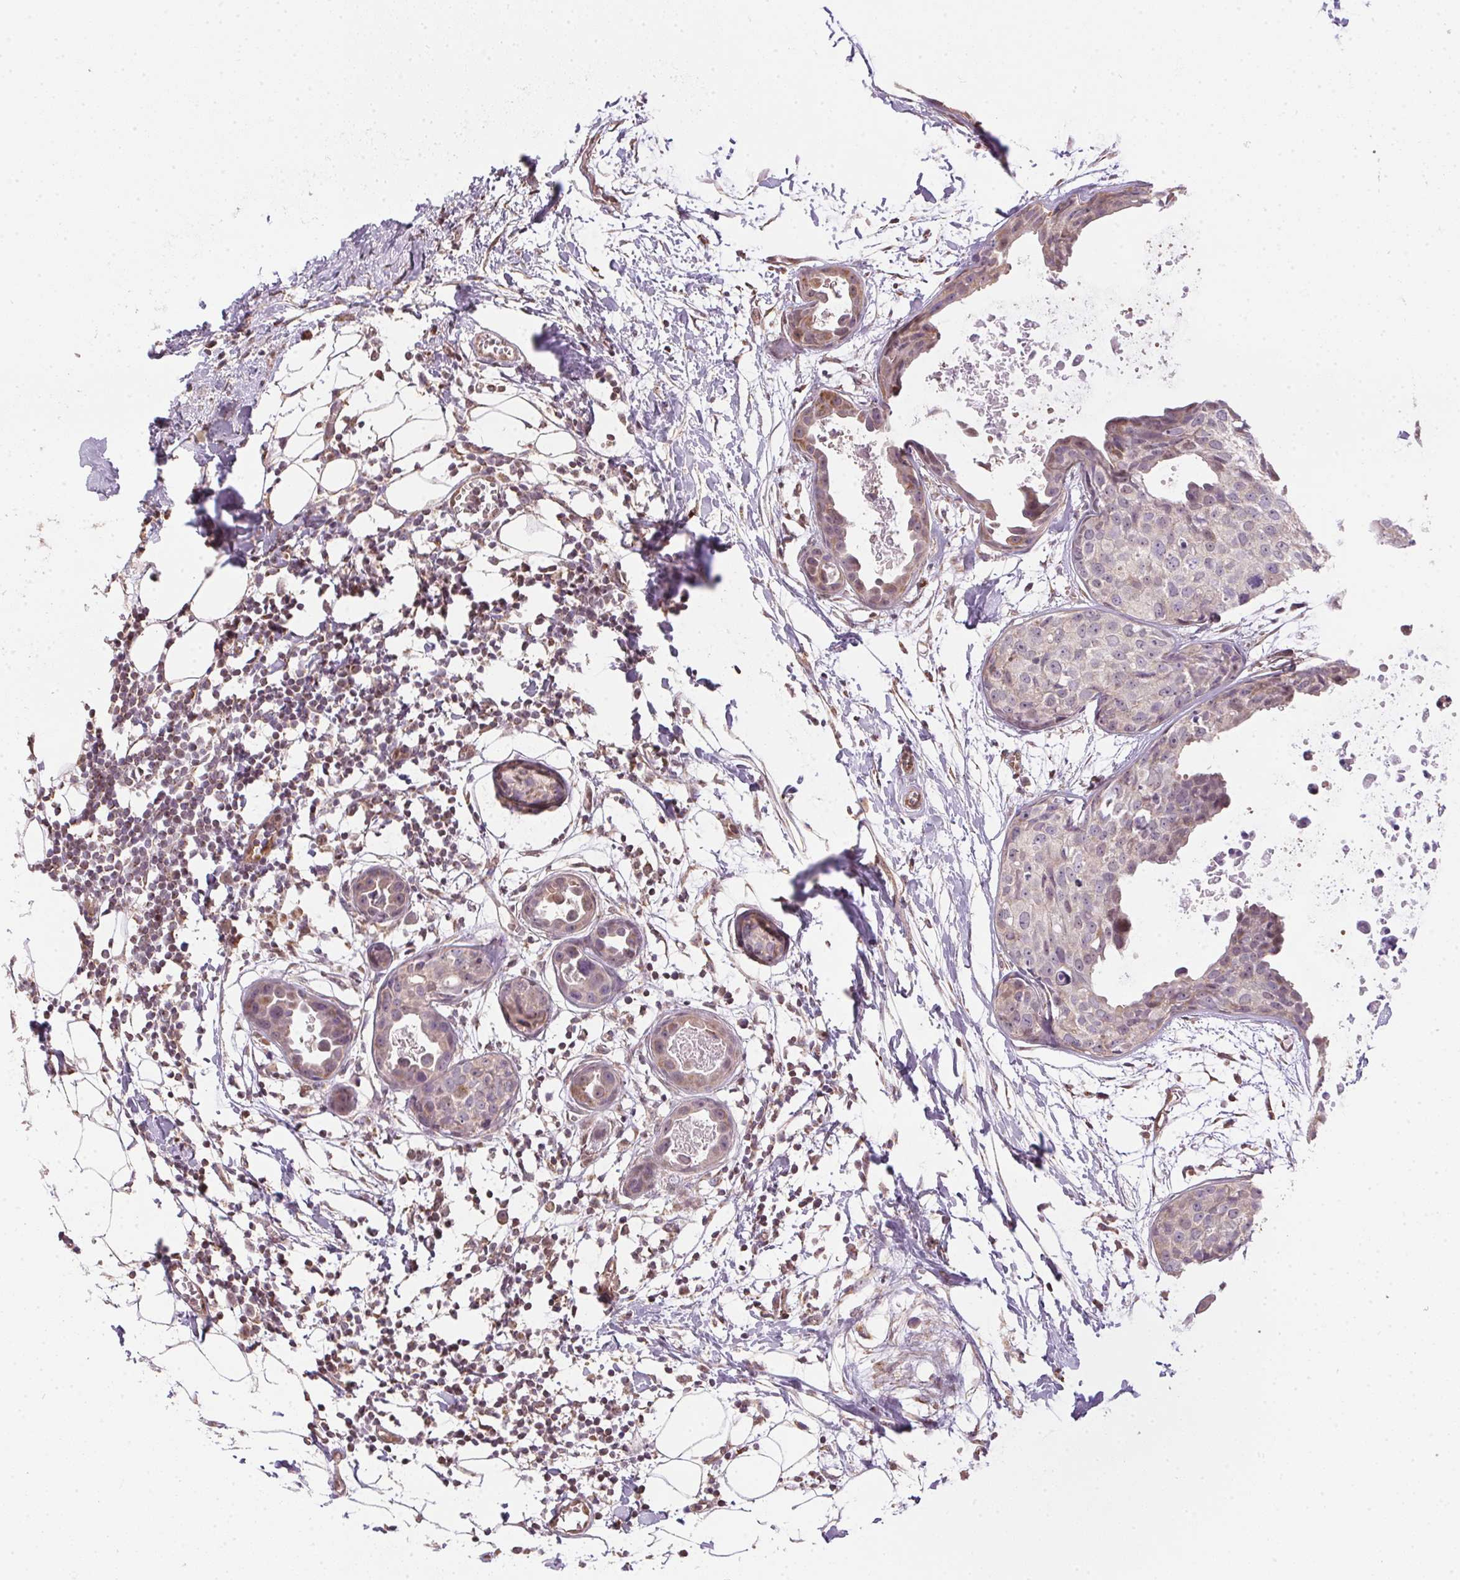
{"staining": {"intensity": "weak", "quantity": "25%-75%", "location": "cytoplasmic/membranous"}, "tissue": "breast cancer", "cell_type": "Tumor cells", "image_type": "cancer", "snomed": [{"axis": "morphology", "description": "Duct carcinoma"}, {"axis": "topography", "description": "Breast"}], "caption": "Invasive ductal carcinoma (breast) stained for a protein displays weak cytoplasmic/membranous positivity in tumor cells. Using DAB (brown) and hematoxylin (blue) stains, captured at high magnification using brightfield microscopy.", "gene": "SC5D", "patient": {"sex": "female", "age": 38}}